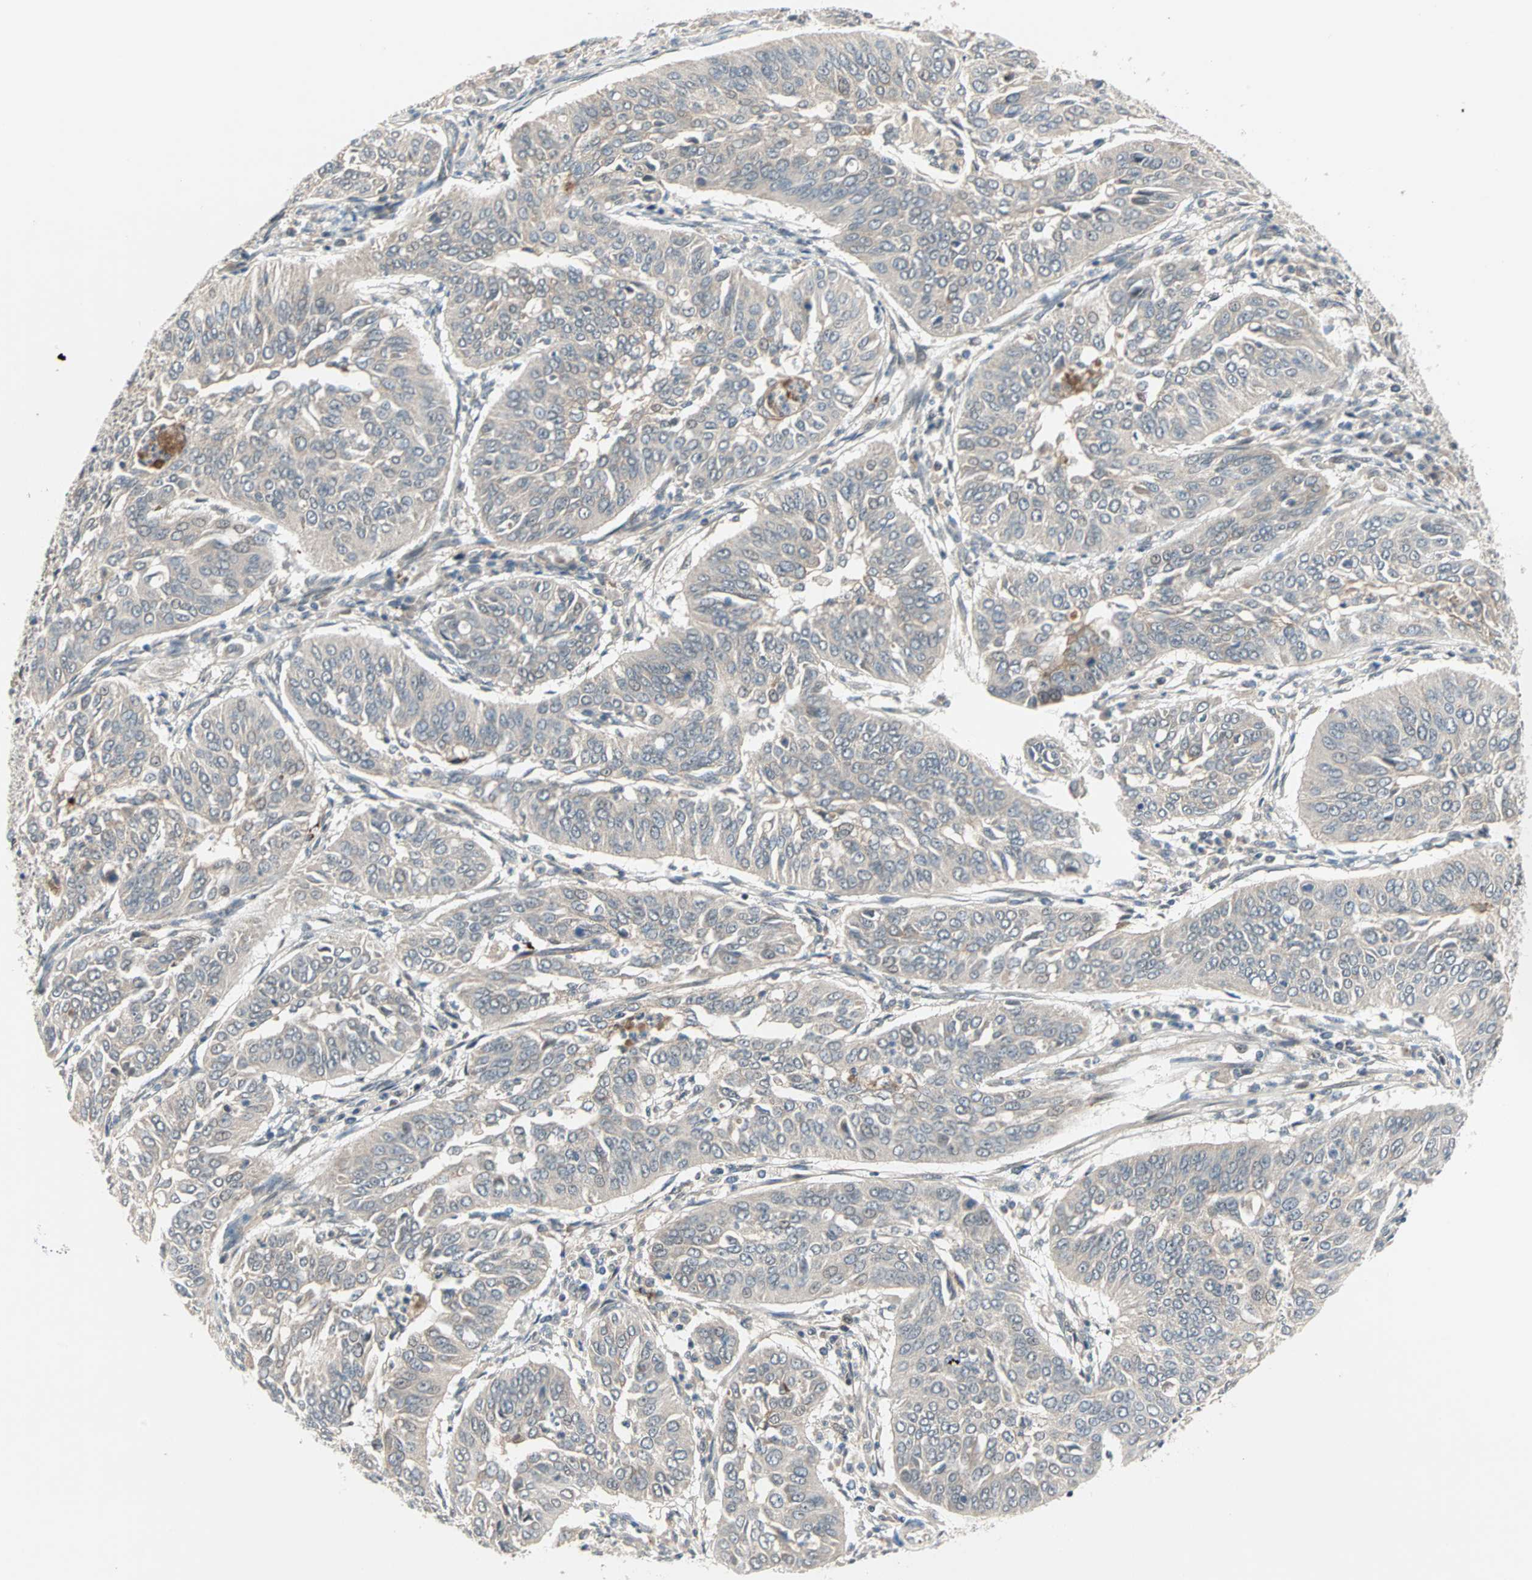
{"staining": {"intensity": "weak", "quantity": "25%-75%", "location": "cytoplasmic/membranous"}, "tissue": "cervical cancer", "cell_type": "Tumor cells", "image_type": "cancer", "snomed": [{"axis": "morphology", "description": "Normal tissue, NOS"}, {"axis": "morphology", "description": "Squamous cell carcinoma, NOS"}, {"axis": "topography", "description": "Cervix"}], "caption": "Immunohistochemistry (DAB (3,3'-diaminobenzidine)) staining of cervical squamous cell carcinoma shows weak cytoplasmic/membranous protein staining in approximately 25%-75% of tumor cells.", "gene": "PROS1", "patient": {"sex": "female", "age": 39}}